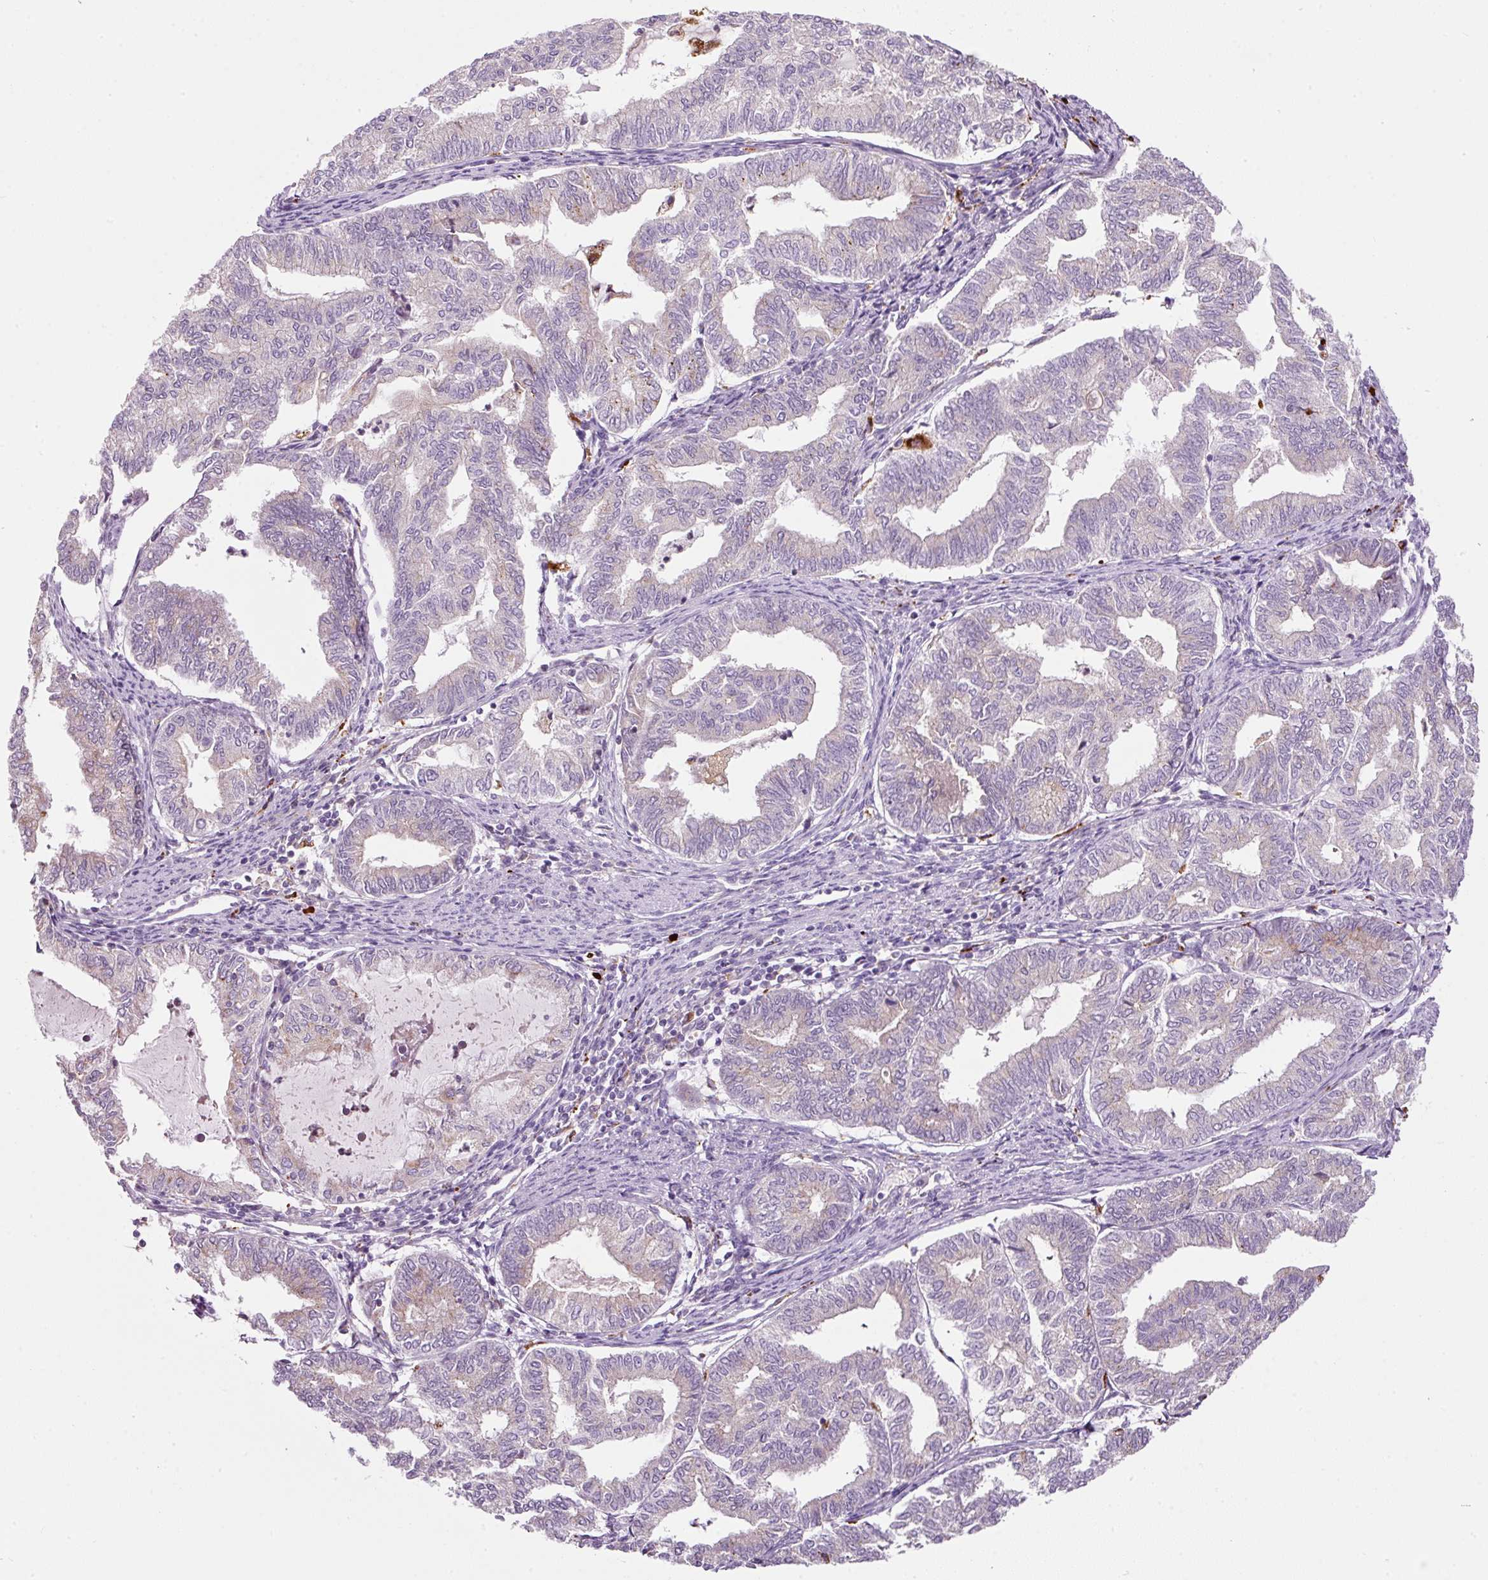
{"staining": {"intensity": "negative", "quantity": "none", "location": "none"}, "tissue": "endometrial cancer", "cell_type": "Tumor cells", "image_type": "cancer", "snomed": [{"axis": "morphology", "description": "Adenocarcinoma, NOS"}, {"axis": "topography", "description": "Endometrium"}], "caption": "Immunohistochemical staining of adenocarcinoma (endometrial) exhibits no significant positivity in tumor cells. (Immunohistochemistry, brightfield microscopy, high magnification).", "gene": "ZNF639", "patient": {"sex": "female", "age": 79}}